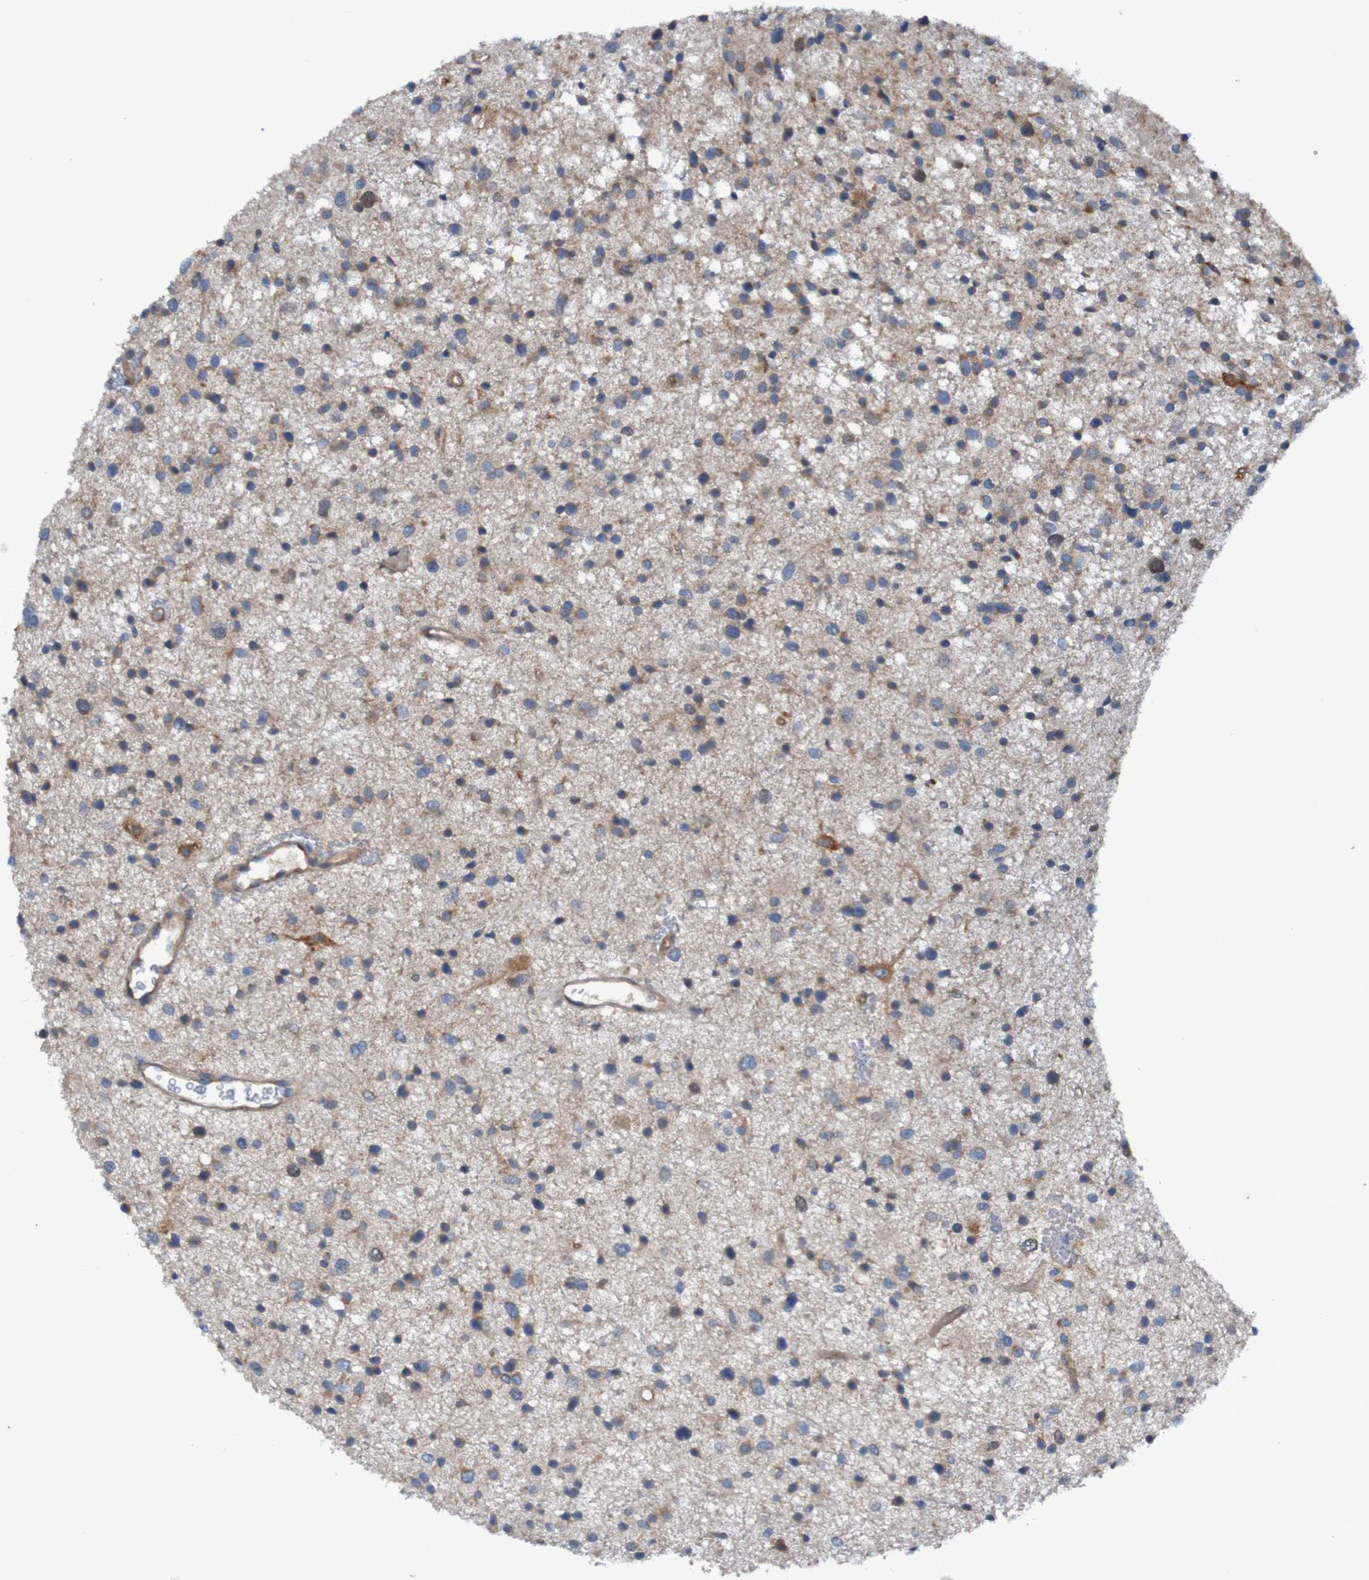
{"staining": {"intensity": "weak", "quantity": ">75%", "location": "cytoplasmic/membranous"}, "tissue": "glioma", "cell_type": "Tumor cells", "image_type": "cancer", "snomed": [{"axis": "morphology", "description": "Glioma, malignant, Low grade"}, {"axis": "topography", "description": "Brain"}], "caption": "High-magnification brightfield microscopy of malignant glioma (low-grade) stained with DAB (brown) and counterstained with hematoxylin (blue). tumor cells exhibit weak cytoplasmic/membranous expression is present in about>75% of cells. Nuclei are stained in blue.", "gene": "DNAJC4", "patient": {"sex": "female", "age": 37}}